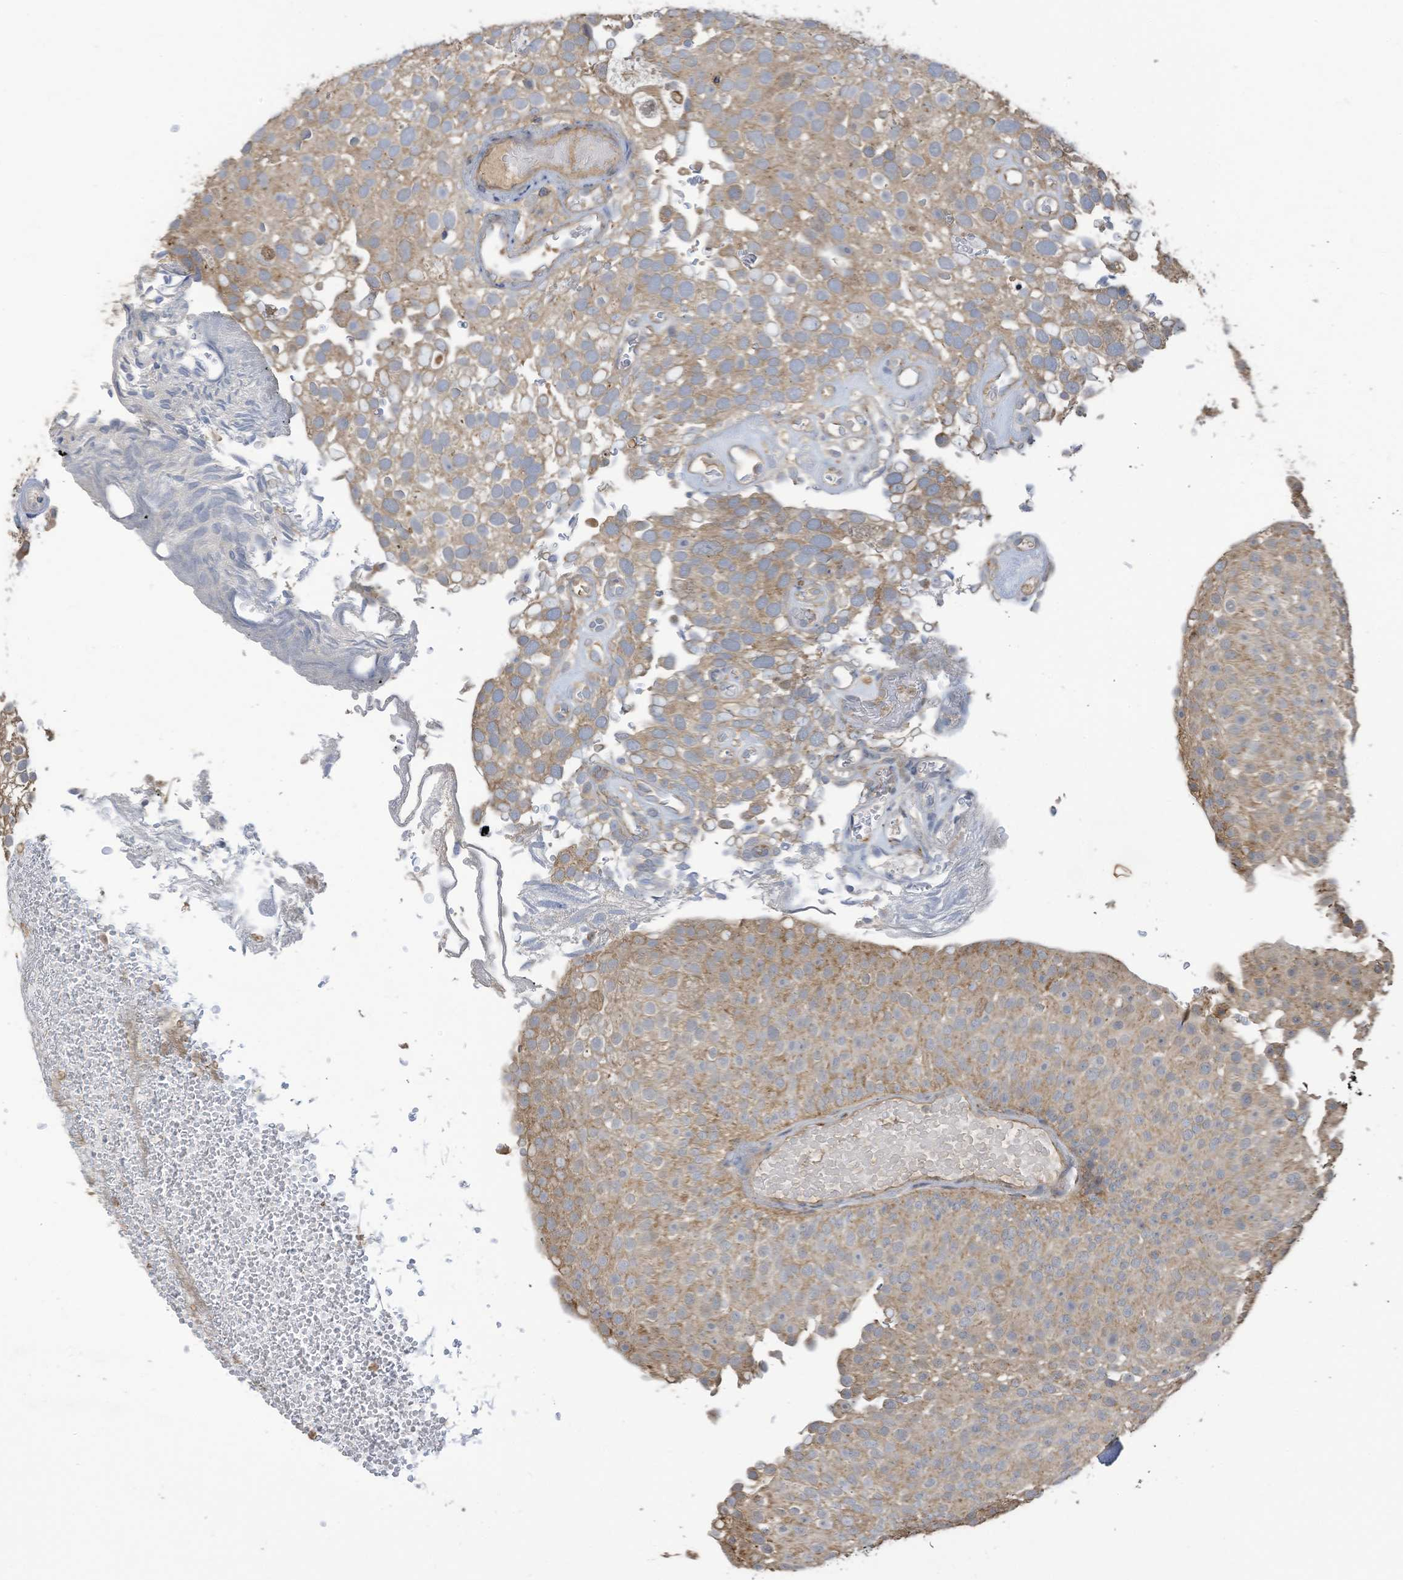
{"staining": {"intensity": "moderate", "quantity": ">75%", "location": "cytoplasmic/membranous"}, "tissue": "urothelial cancer", "cell_type": "Tumor cells", "image_type": "cancer", "snomed": [{"axis": "morphology", "description": "Urothelial carcinoma, Low grade"}, {"axis": "topography", "description": "Urinary bladder"}], "caption": "Protein expression analysis of human urothelial cancer reveals moderate cytoplasmic/membranous positivity in approximately >75% of tumor cells. The protein of interest is stained brown, and the nuclei are stained in blue (DAB (3,3'-diaminobenzidine) IHC with brightfield microscopy, high magnification).", "gene": "COX10", "patient": {"sex": "male", "age": 78}}